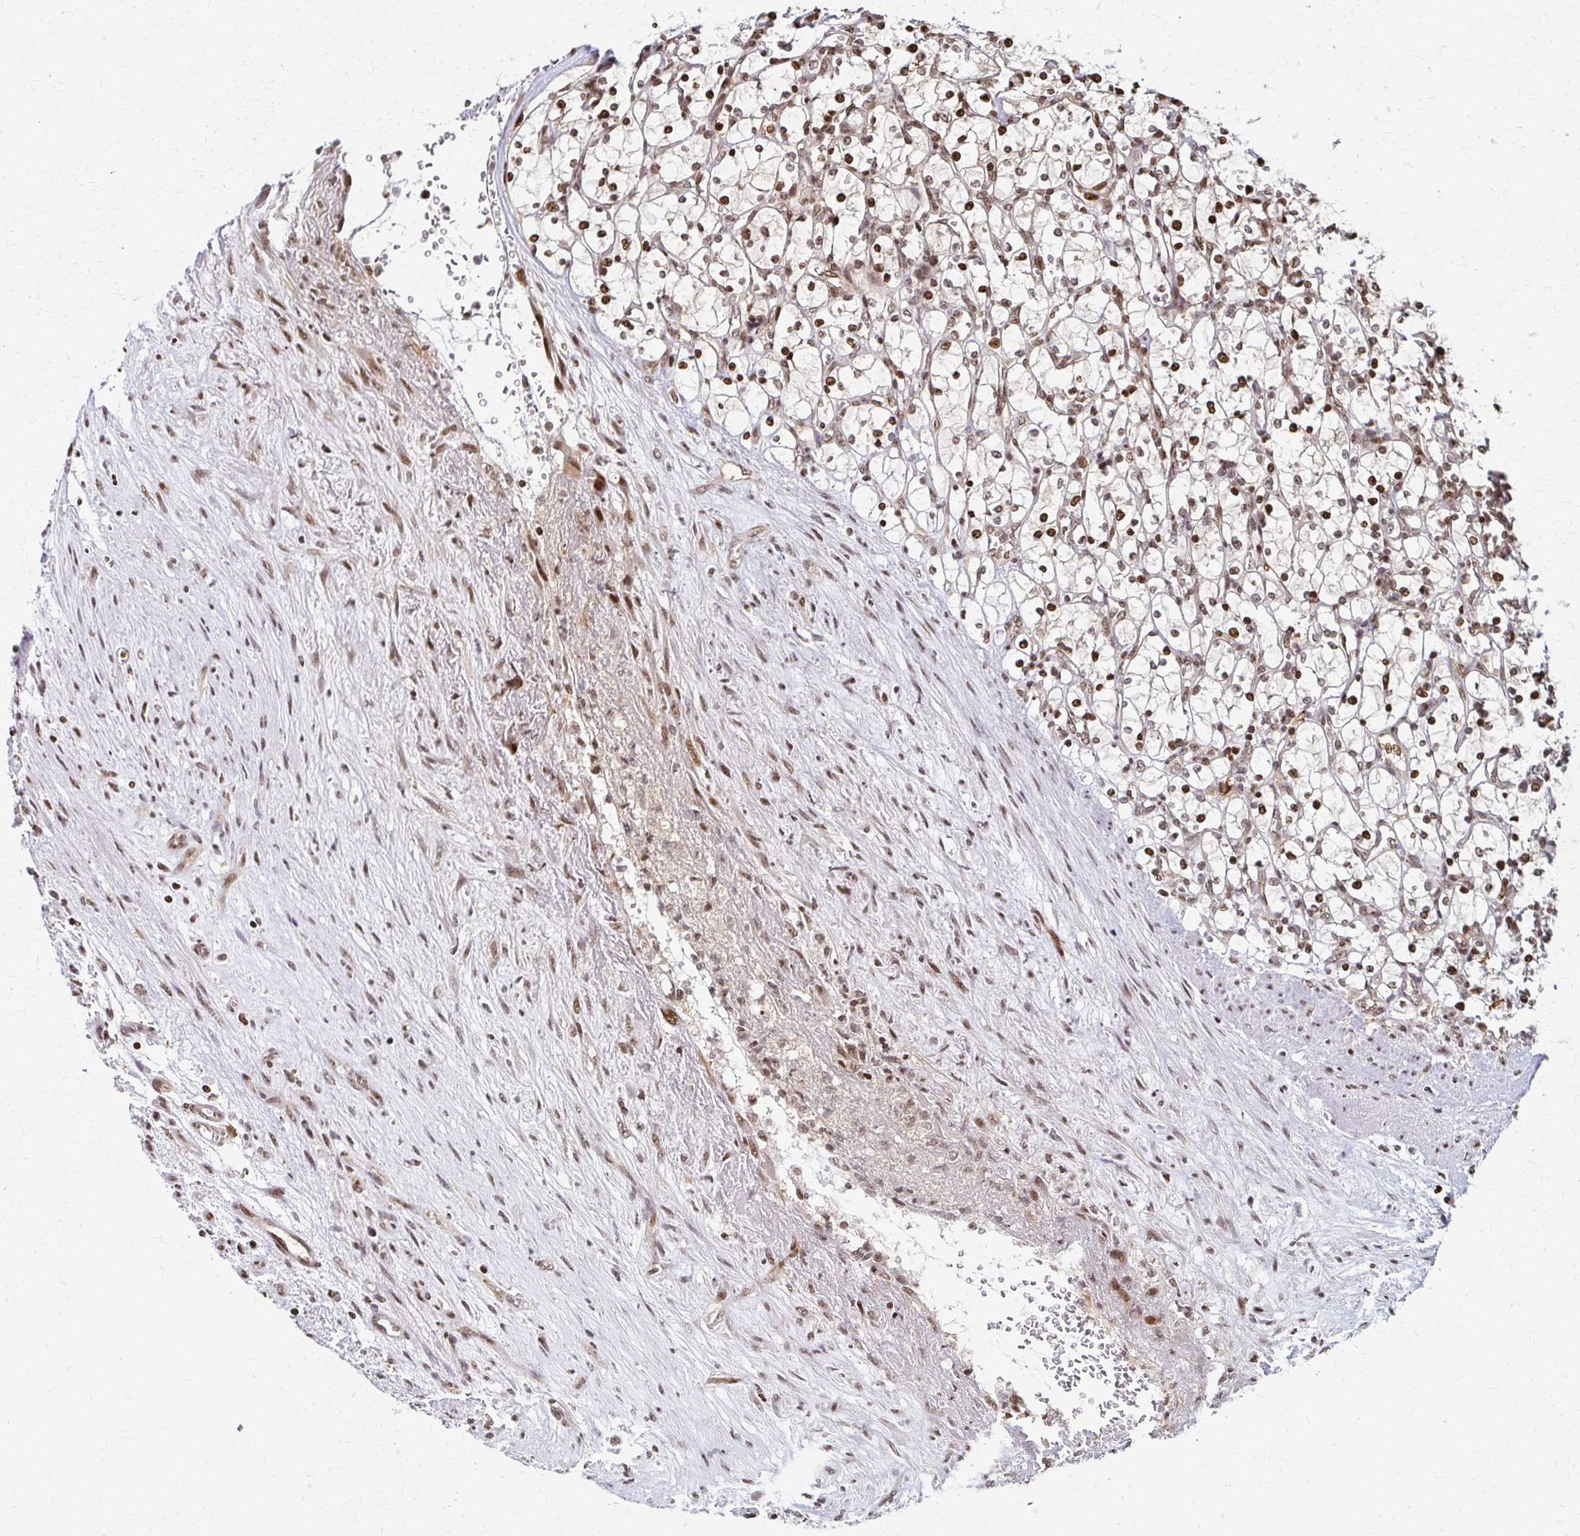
{"staining": {"intensity": "moderate", "quantity": ">75%", "location": "nuclear"}, "tissue": "renal cancer", "cell_type": "Tumor cells", "image_type": "cancer", "snomed": [{"axis": "morphology", "description": "Adenocarcinoma, NOS"}, {"axis": "topography", "description": "Kidney"}], "caption": "Human renal cancer stained with a brown dye exhibits moderate nuclear positive expression in about >75% of tumor cells.", "gene": "PSMD7", "patient": {"sex": "female", "age": 69}}